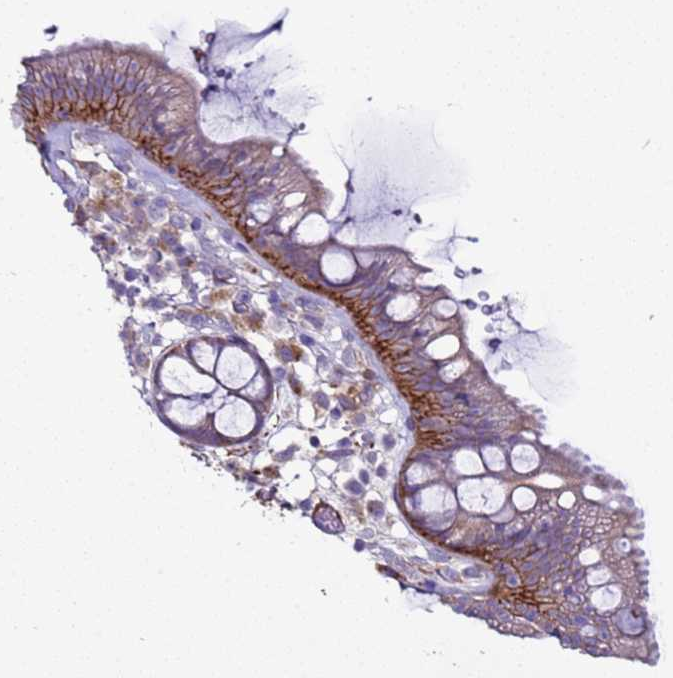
{"staining": {"intensity": "moderate", "quantity": "25%-75%", "location": "cytoplasmic/membranous"}, "tissue": "rectum", "cell_type": "Glandular cells", "image_type": "normal", "snomed": [{"axis": "morphology", "description": "Normal tissue, NOS"}, {"axis": "topography", "description": "Rectum"}, {"axis": "topography", "description": "Peripheral nerve tissue"}], "caption": "Immunohistochemistry photomicrograph of normal human rectum stained for a protein (brown), which exhibits medium levels of moderate cytoplasmic/membranous expression in approximately 25%-75% of glandular cells.", "gene": "RABL2A", "patient": {"sex": "female", "age": 69}}